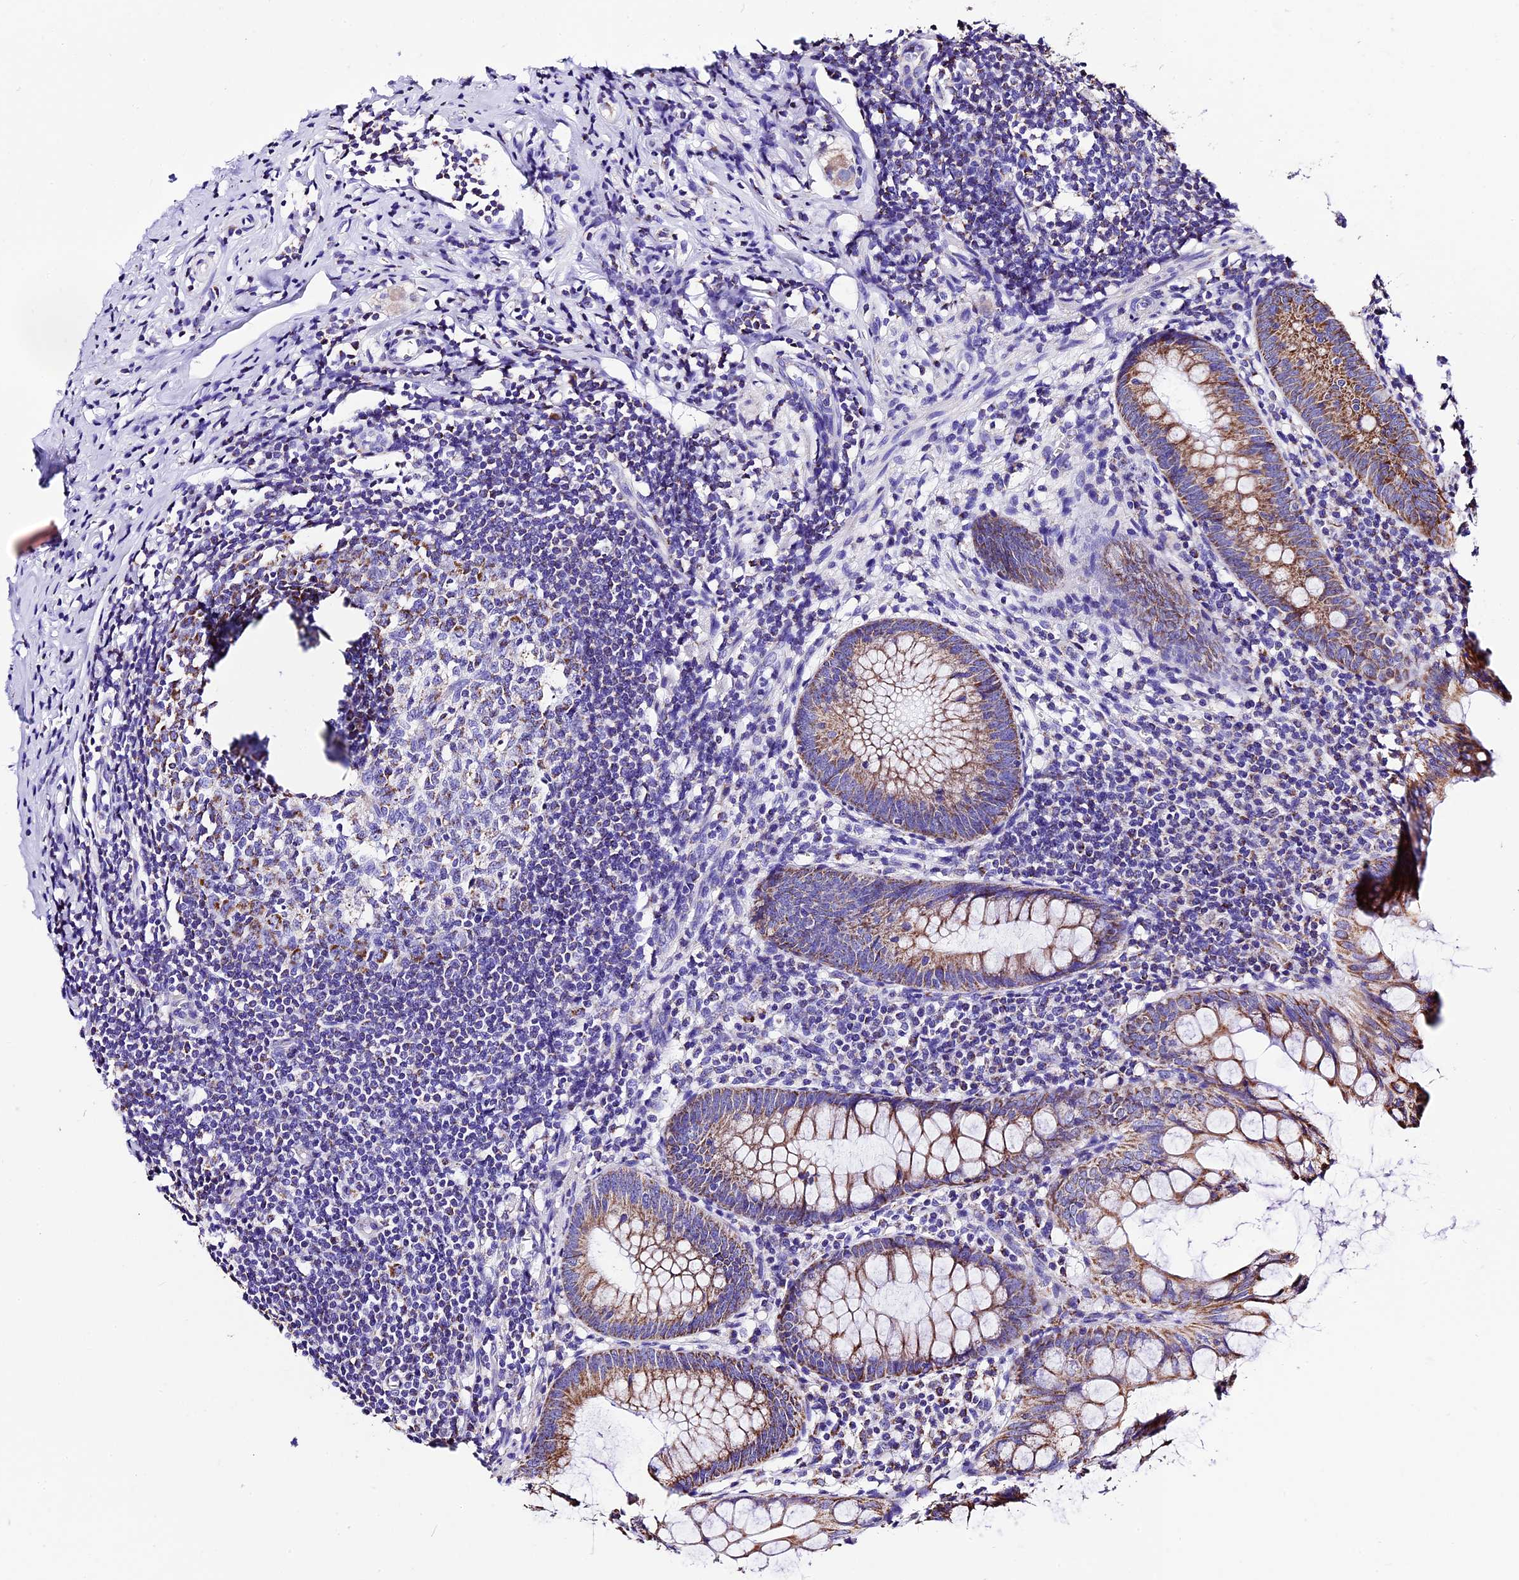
{"staining": {"intensity": "moderate", "quantity": ">75%", "location": "cytoplasmic/membranous"}, "tissue": "appendix", "cell_type": "Glandular cells", "image_type": "normal", "snomed": [{"axis": "morphology", "description": "Normal tissue, NOS"}, {"axis": "topography", "description": "Appendix"}], "caption": "High-power microscopy captured an IHC image of benign appendix, revealing moderate cytoplasmic/membranous positivity in approximately >75% of glandular cells.", "gene": "DCAF5", "patient": {"sex": "female", "age": 51}}